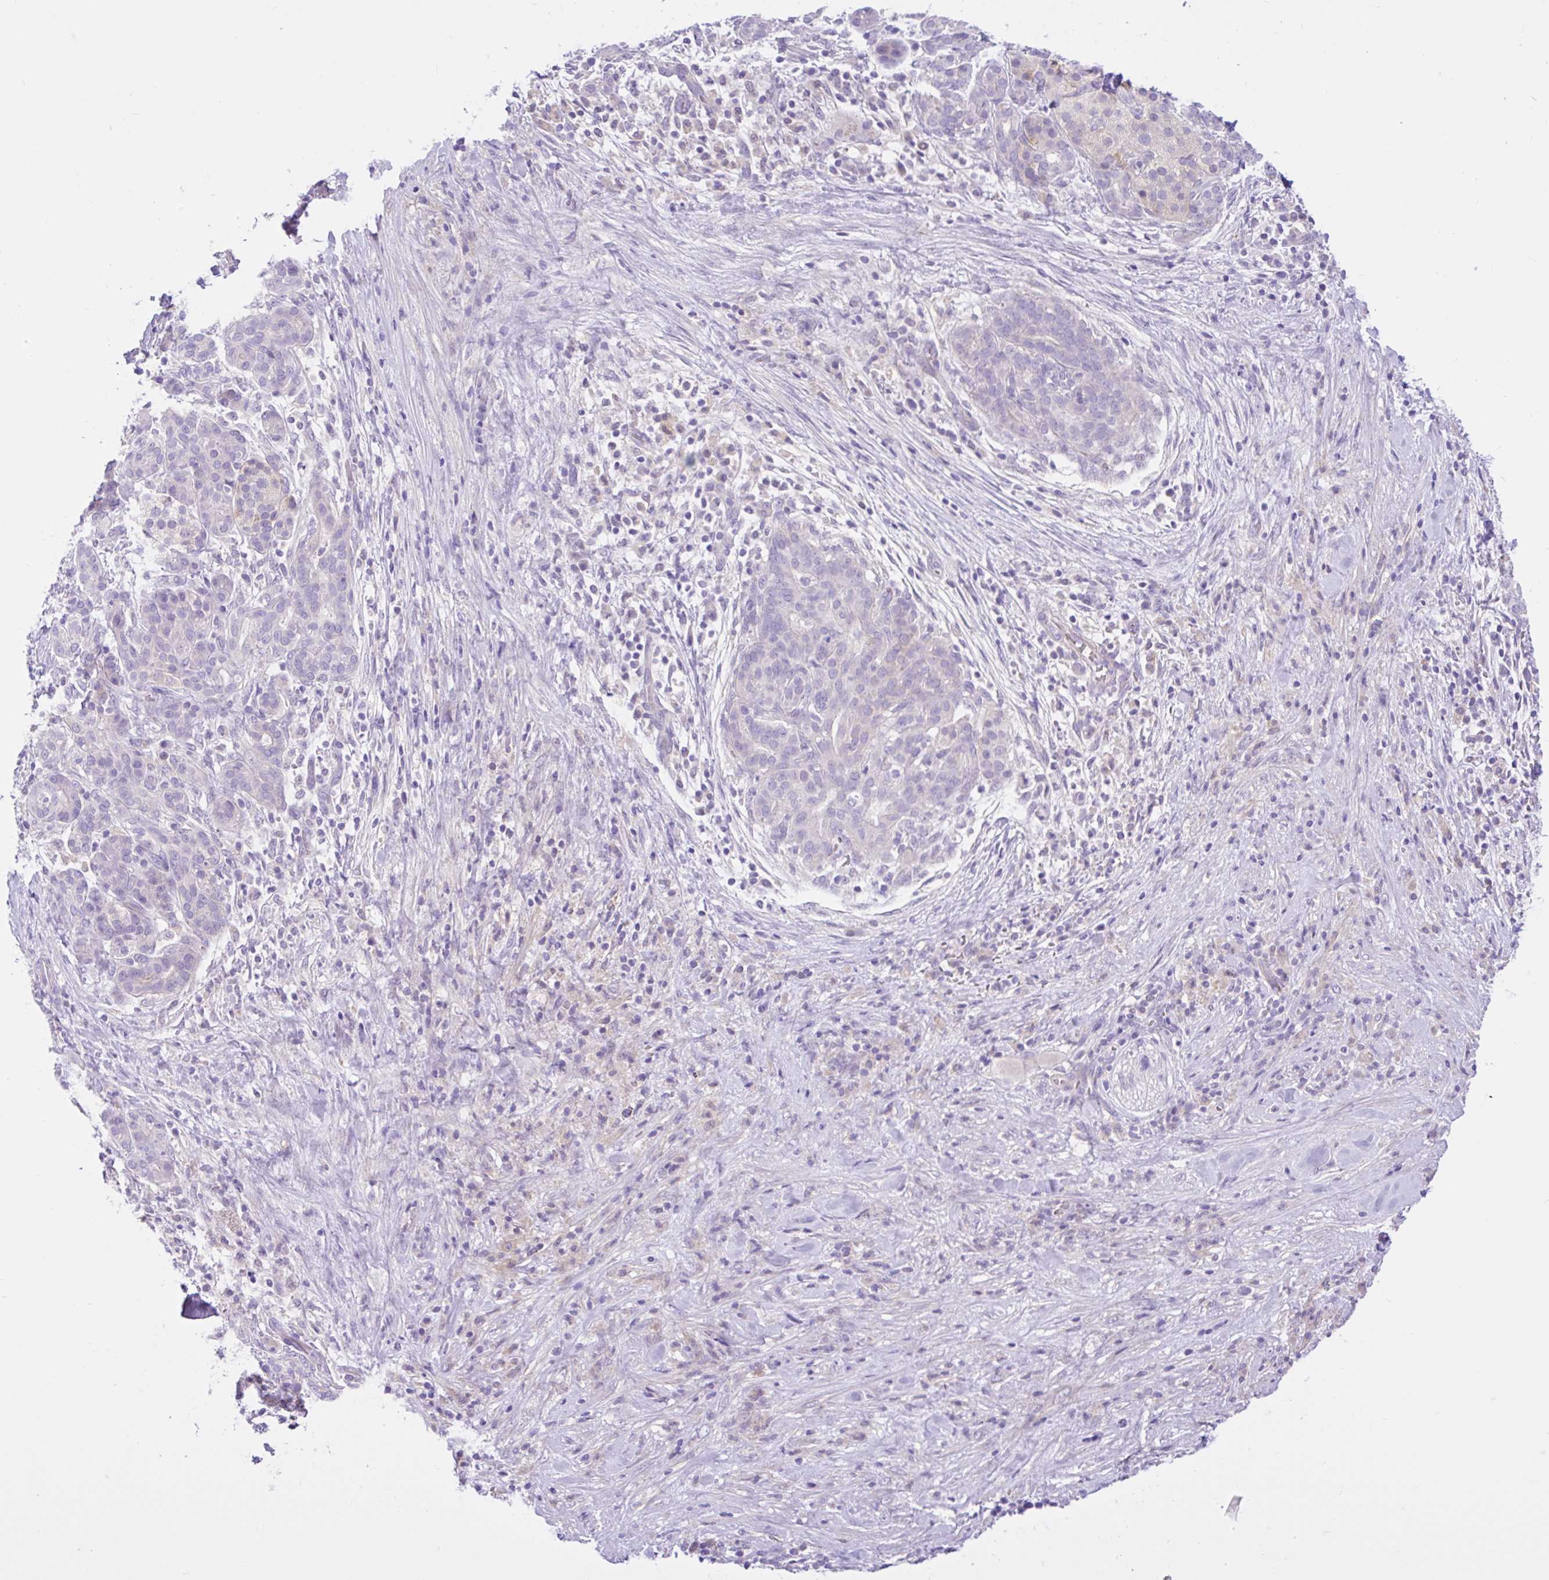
{"staining": {"intensity": "negative", "quantity": "none", "location": "none"}, "tissue": "pancreatic cancer", "cell_type": "Tumor cells", "image_type": "cancer", "snomed": [{"axis": "morphology", "description": "Adenocarcinoma, NOS"}, {"axis": "topography", "description": "Pancreas"}], "caption": "The image demonstrates no significant staining in tumor cells of pancreatic adenocarcinoma.", "gene": "ANO4", "patient": {"sex": "male", "age": 44}}